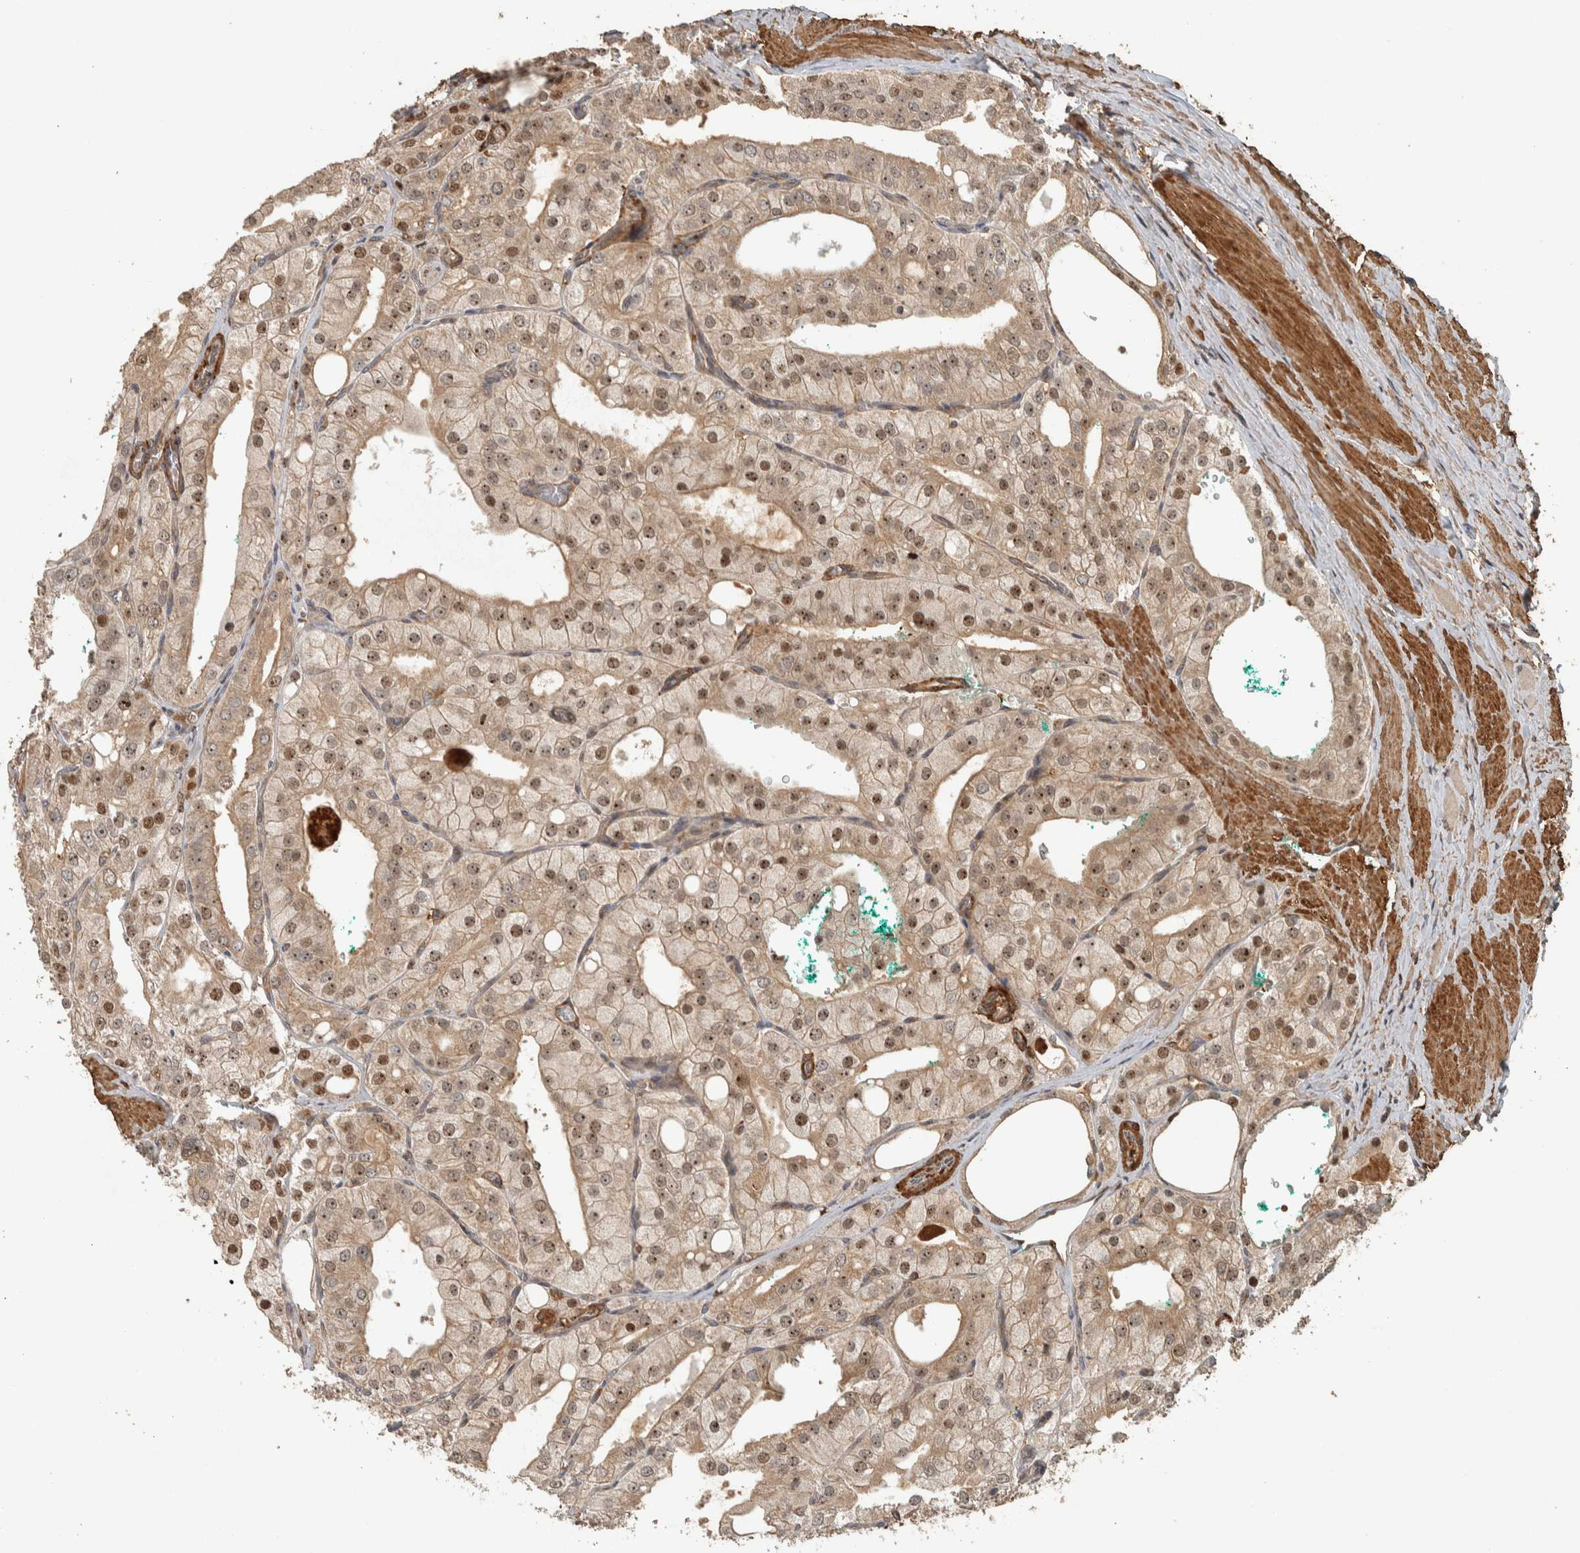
{"staining": {"intensity": "moderate", "quantity": ">75%", "location": "cytoplasmic/membranous,nuclear"}, "tissue": "prostate cancer", "cell_type": "Tumor cells", "image_type": "cancer", "snomed": [{"axis": "morphology", "description": "Adenocarcinoma, High grade"}, {"axis": "topography", "description": "Prostate"}], "caption": "There is medium levels of moderate cytoplasmic/membranous and nuclear staining in tumor cells of prostate cancer (adenocarcinoma (high-grade)), as demonstrated by immunohistochemical staining (brown color).", "gene": "SPHK1", "patient": {"sex": "male", "age": 50}}